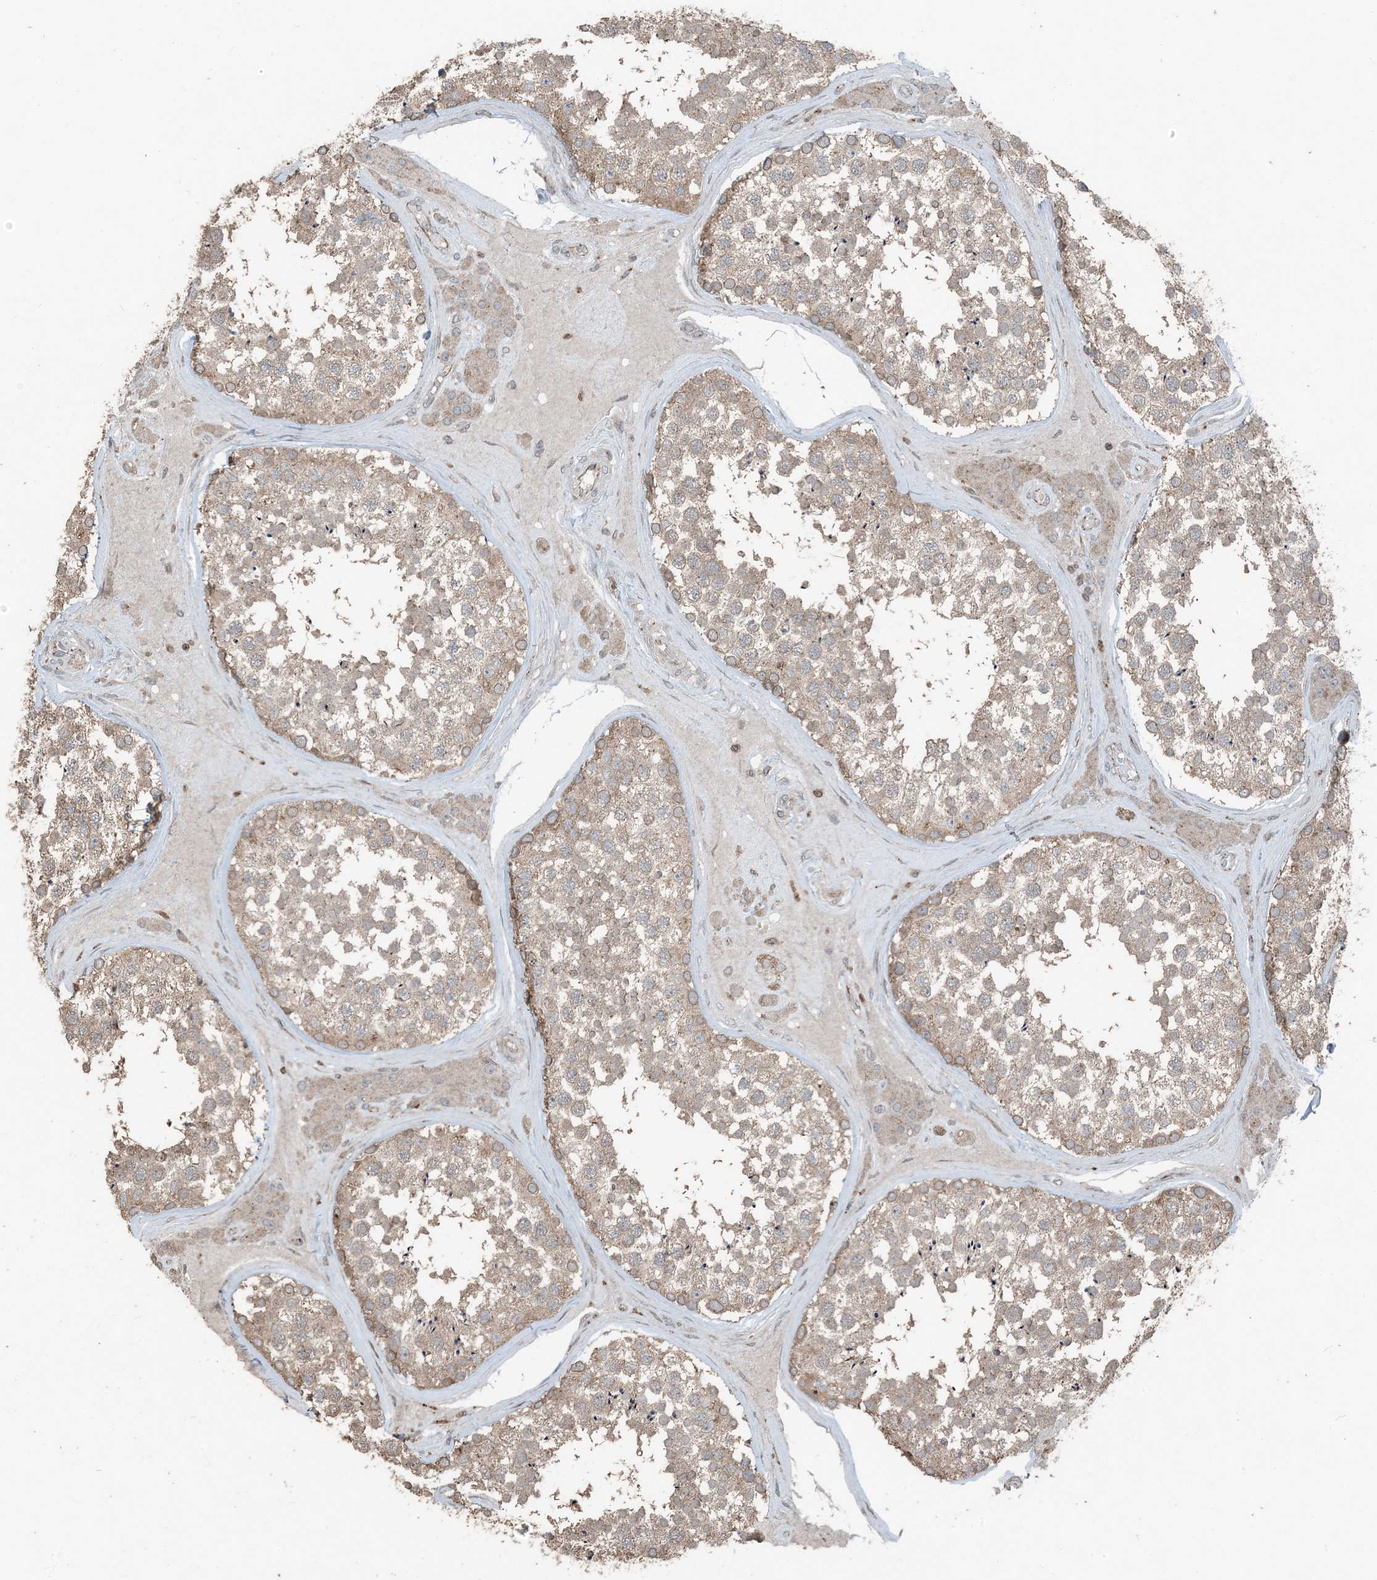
{"staining": {"intensity": "moderate", "quantity": ">75%", "location": "cytoplasmic/membranous"}, "tissue": "testis", "cell_type": "Cells in seminiferous ducts", "image_type": "normal", "snomed": [{"axis": "morphology", "description": "Normal tissue, NOS"}, {"axis": "topography", "description": "Testis"}], "caption": "Cells in seminiferous ducts show medium levels of moderate cytoplasmic/membranous expression in about >75% of cells in normal human testis.", "gene": "ZFAND2B", "patient": {"sex": "male", "age": 46}}